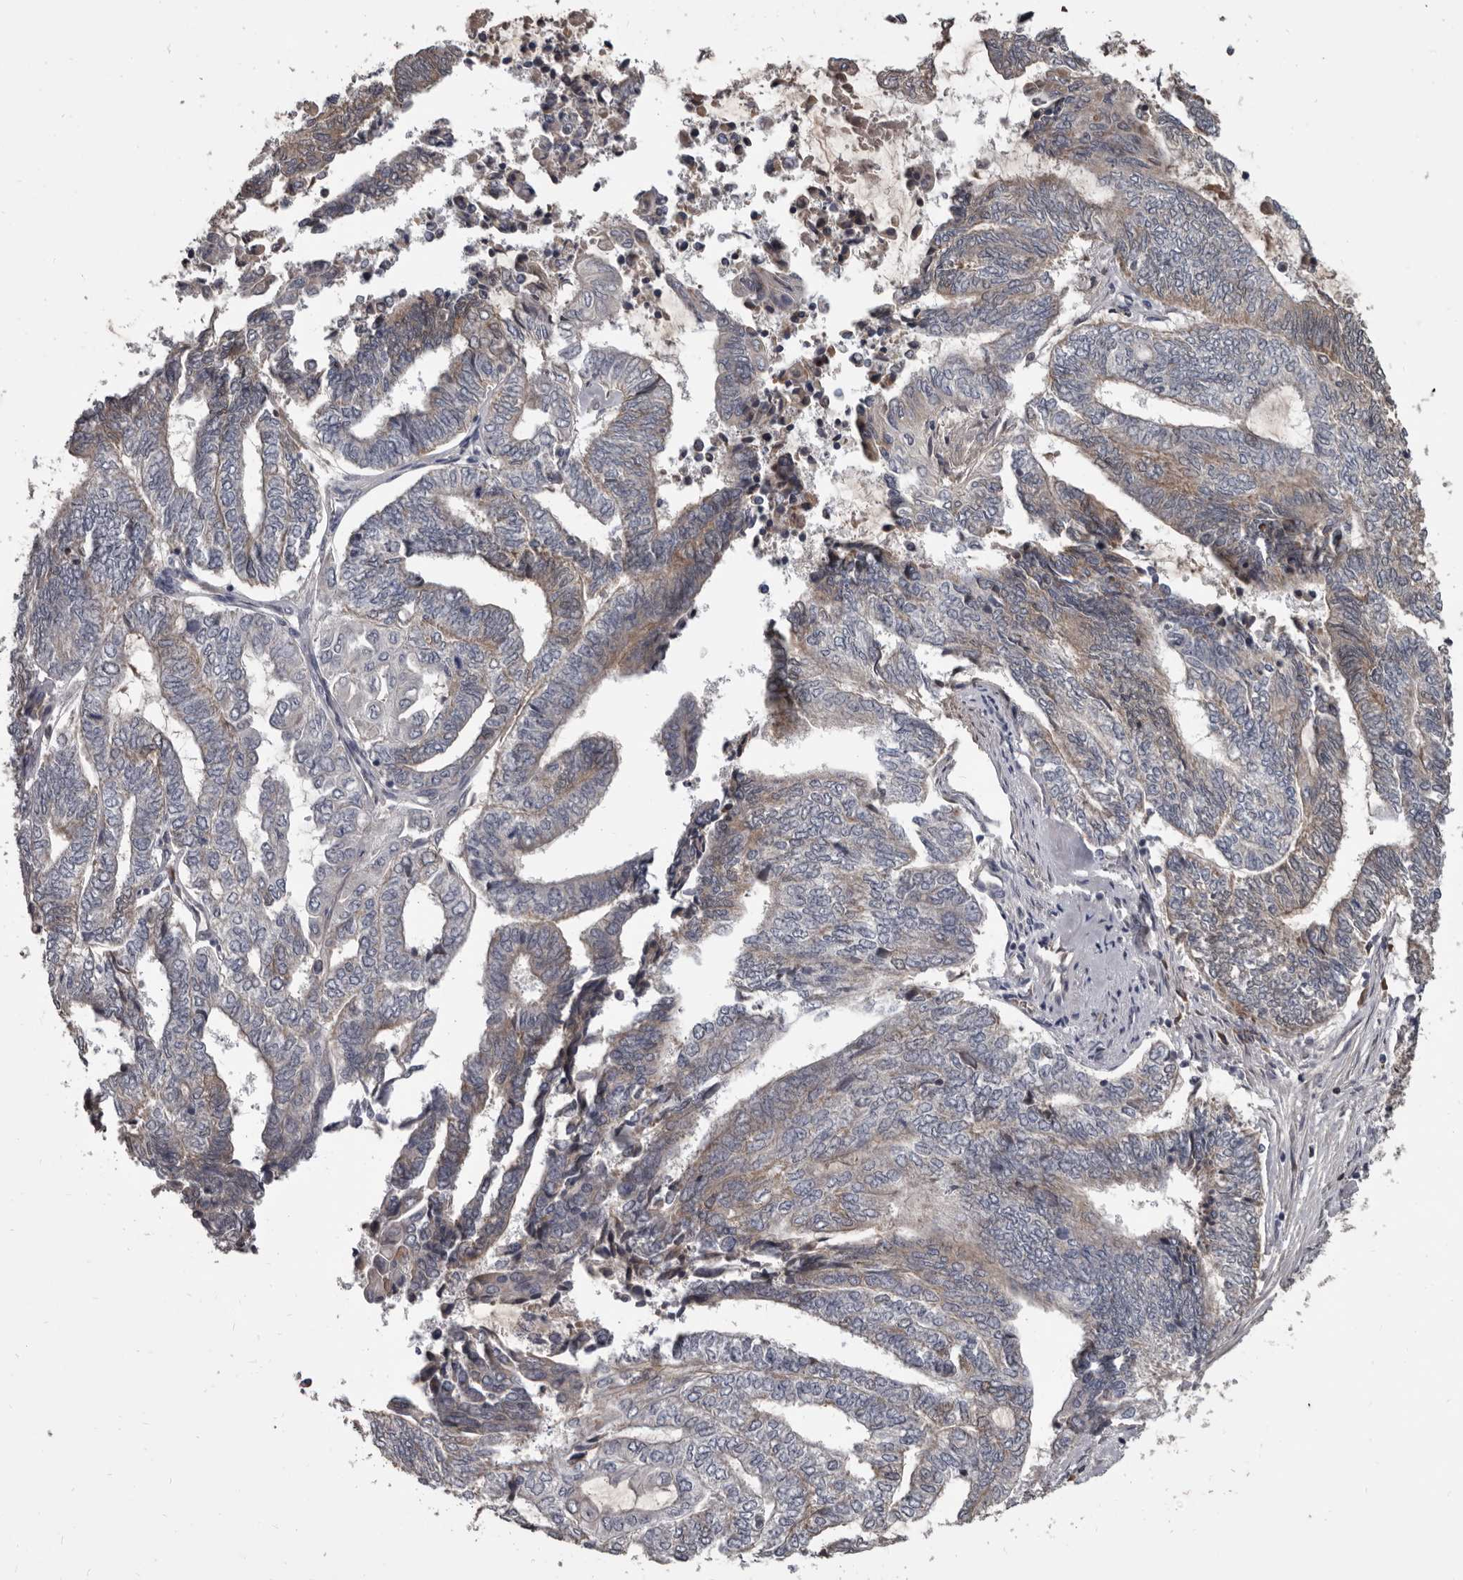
{"staining": {"intensity": "weak", "quantity": "<25%", "location": "cytoplasmic/membranous"}, "tissue": "endometrial cancer", "cell_type": "Tumor cells", "image_type": "cancer", "snomed": [{"axis": "morphology", "description": "Adenocarcinoma, NOS"}, {"axis": "topography", "description": "Uterus"}, {"axis": "topography", "description": "Endometrium"}], "caption": "This is a micrograph of immunohistochemistry (IHC) staining of endometrial adenocarcinoma, which shows no staining in tumor cells. (Brightfield microscopy of DAB (3,3'-diaminobenzidine) immunohistochemistry (IHC) at high magnification).", "gene": "ALDH5A1", "patient": {"sex": "female", "age": 70}}